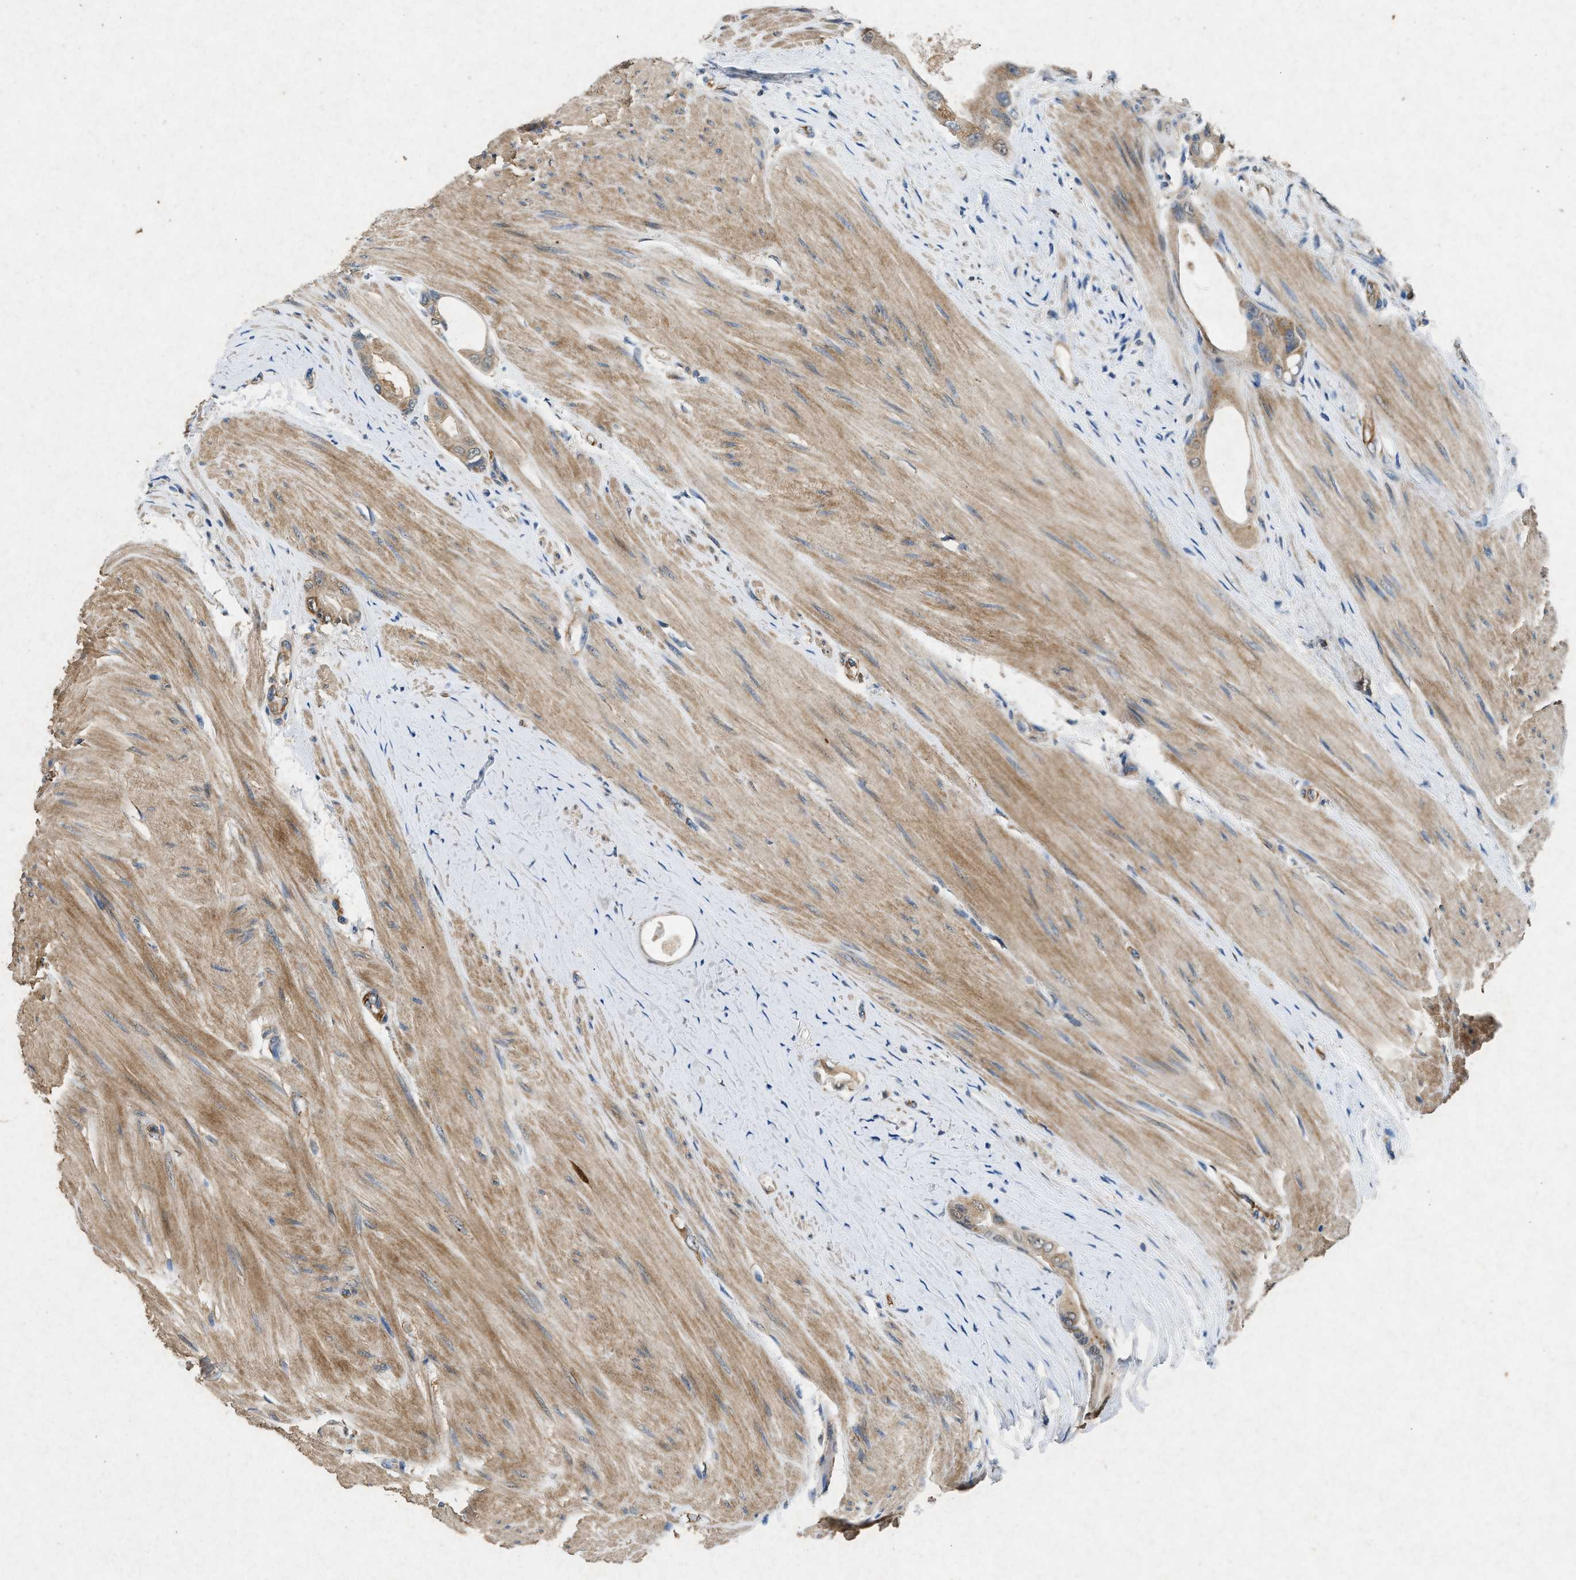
{"staining": {"intensity": "moderate", "quantity": ">75%", "location": "cytoplasmic/membranous"}, "tissue": "colorectal cancer", "cell_type": "Tumor cells", "image_type": "cancer", "snomed": [{"axis": "morphology", "description": "Adenocarcinoma, NOS"}, {"axis": "topography", "description": "Rectum"}], "caption": "The micrograph displays a brown stain indicating the presence of a protein in the cytoplasmic/membranous of tumor cells in adenocarcinoma (colorectal). The protein is shown in brown color, while the nuclei are stained blue.", "gene": "CDK15", "patient": {"sex": "male", "age": 51}}